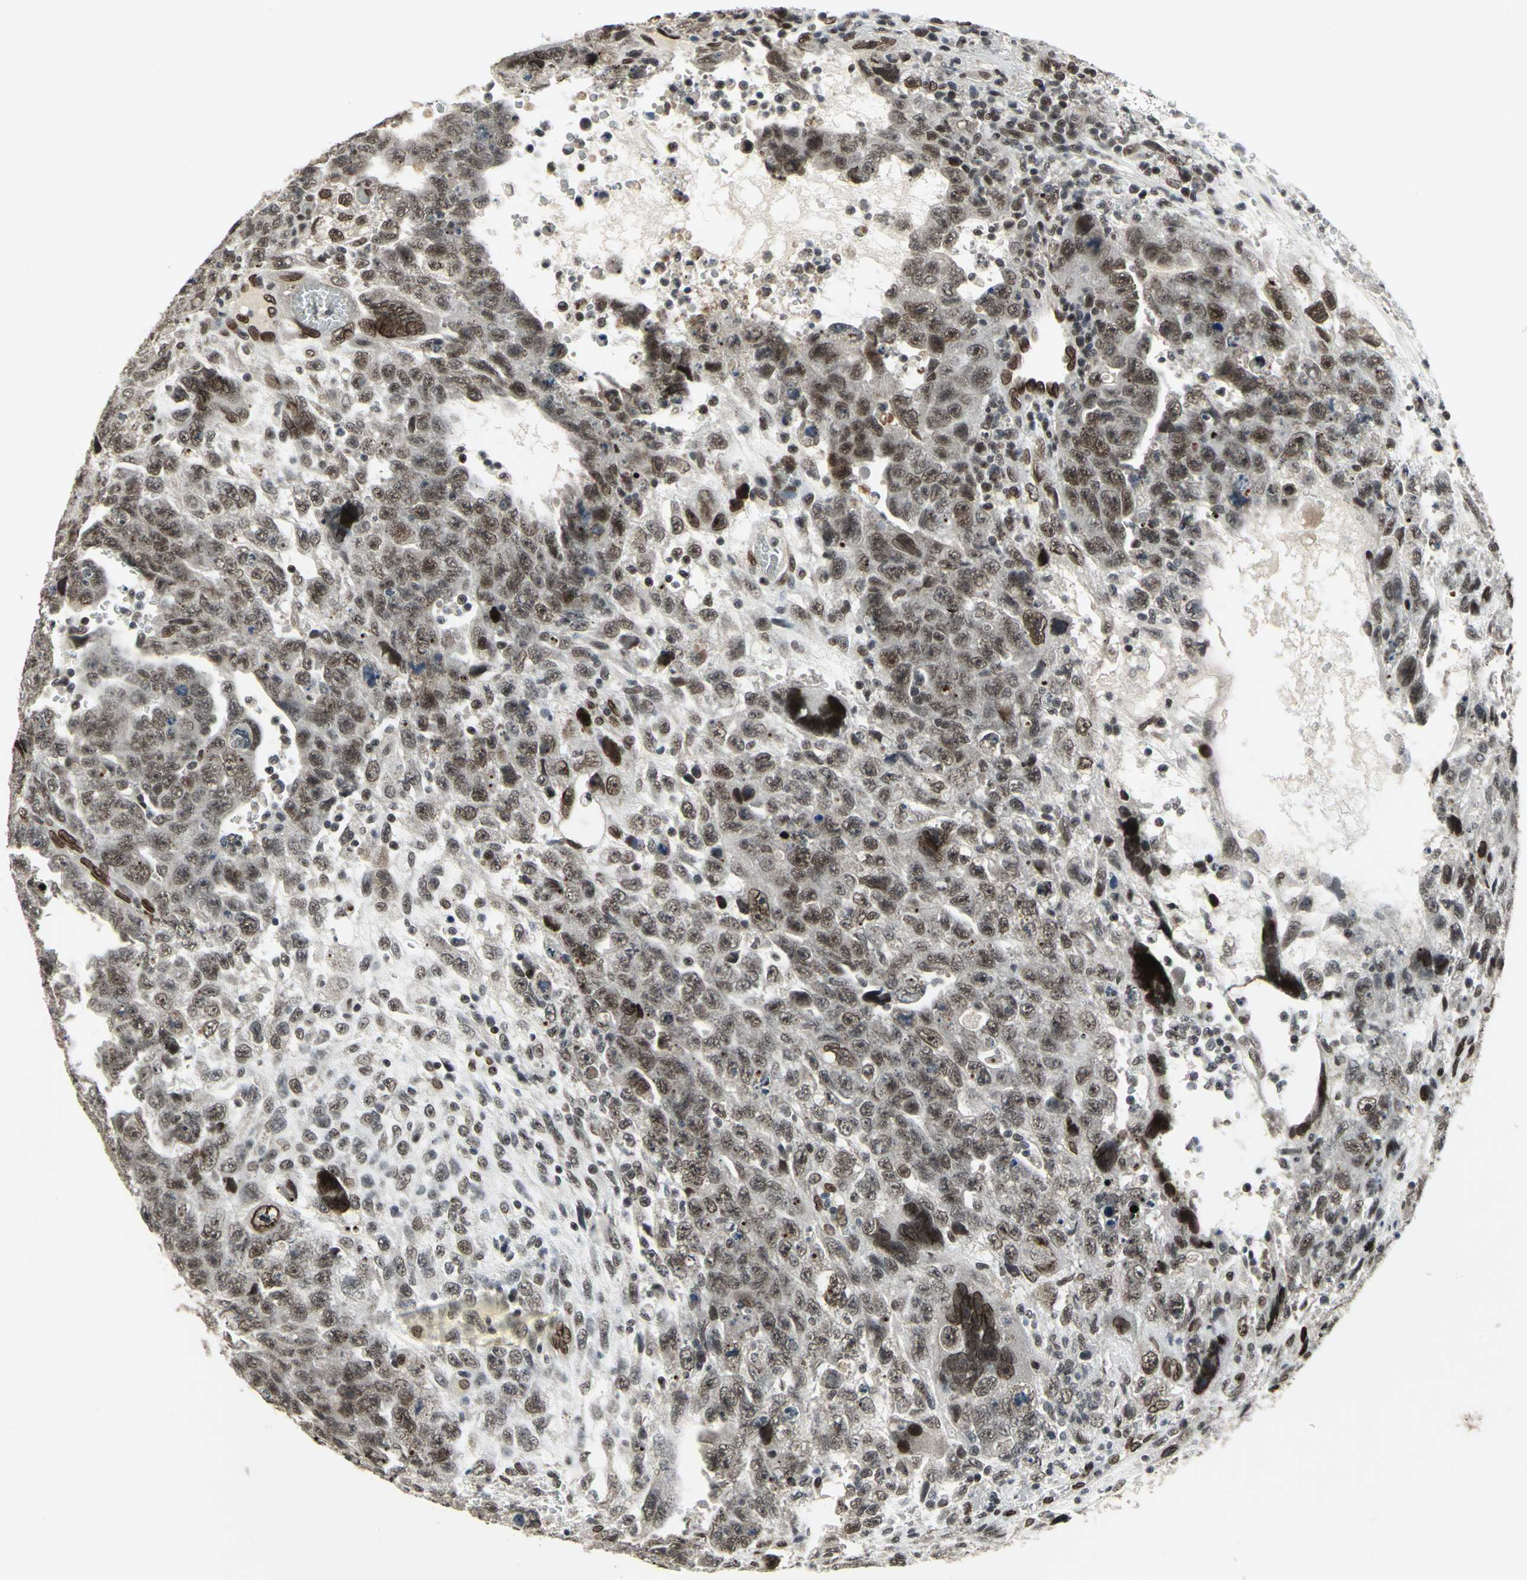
{"staining": {"intensity": "moderate", "quantity": ">75%", "location": "nuclear"}, "tissue": "testis cancer", "cell_type": "Tumor cells", "image_type": "cancer", "snomed": [{"axis": "morphology", "description": "Carcinoma, Embryonal, NOS"}, {"axis": "topography", "description": "Testis"}], "caption": "Immunohistochemical staining of human testis cancer shows moderate nuclear protein positivity in approximately >75% of tumor cells. (DAB (3,3'-diaminobenzidine) IHC with brightfield microscopy, high magnification).", "gene": "ISY1", "patient": {"sex": "male", "age": 28}}